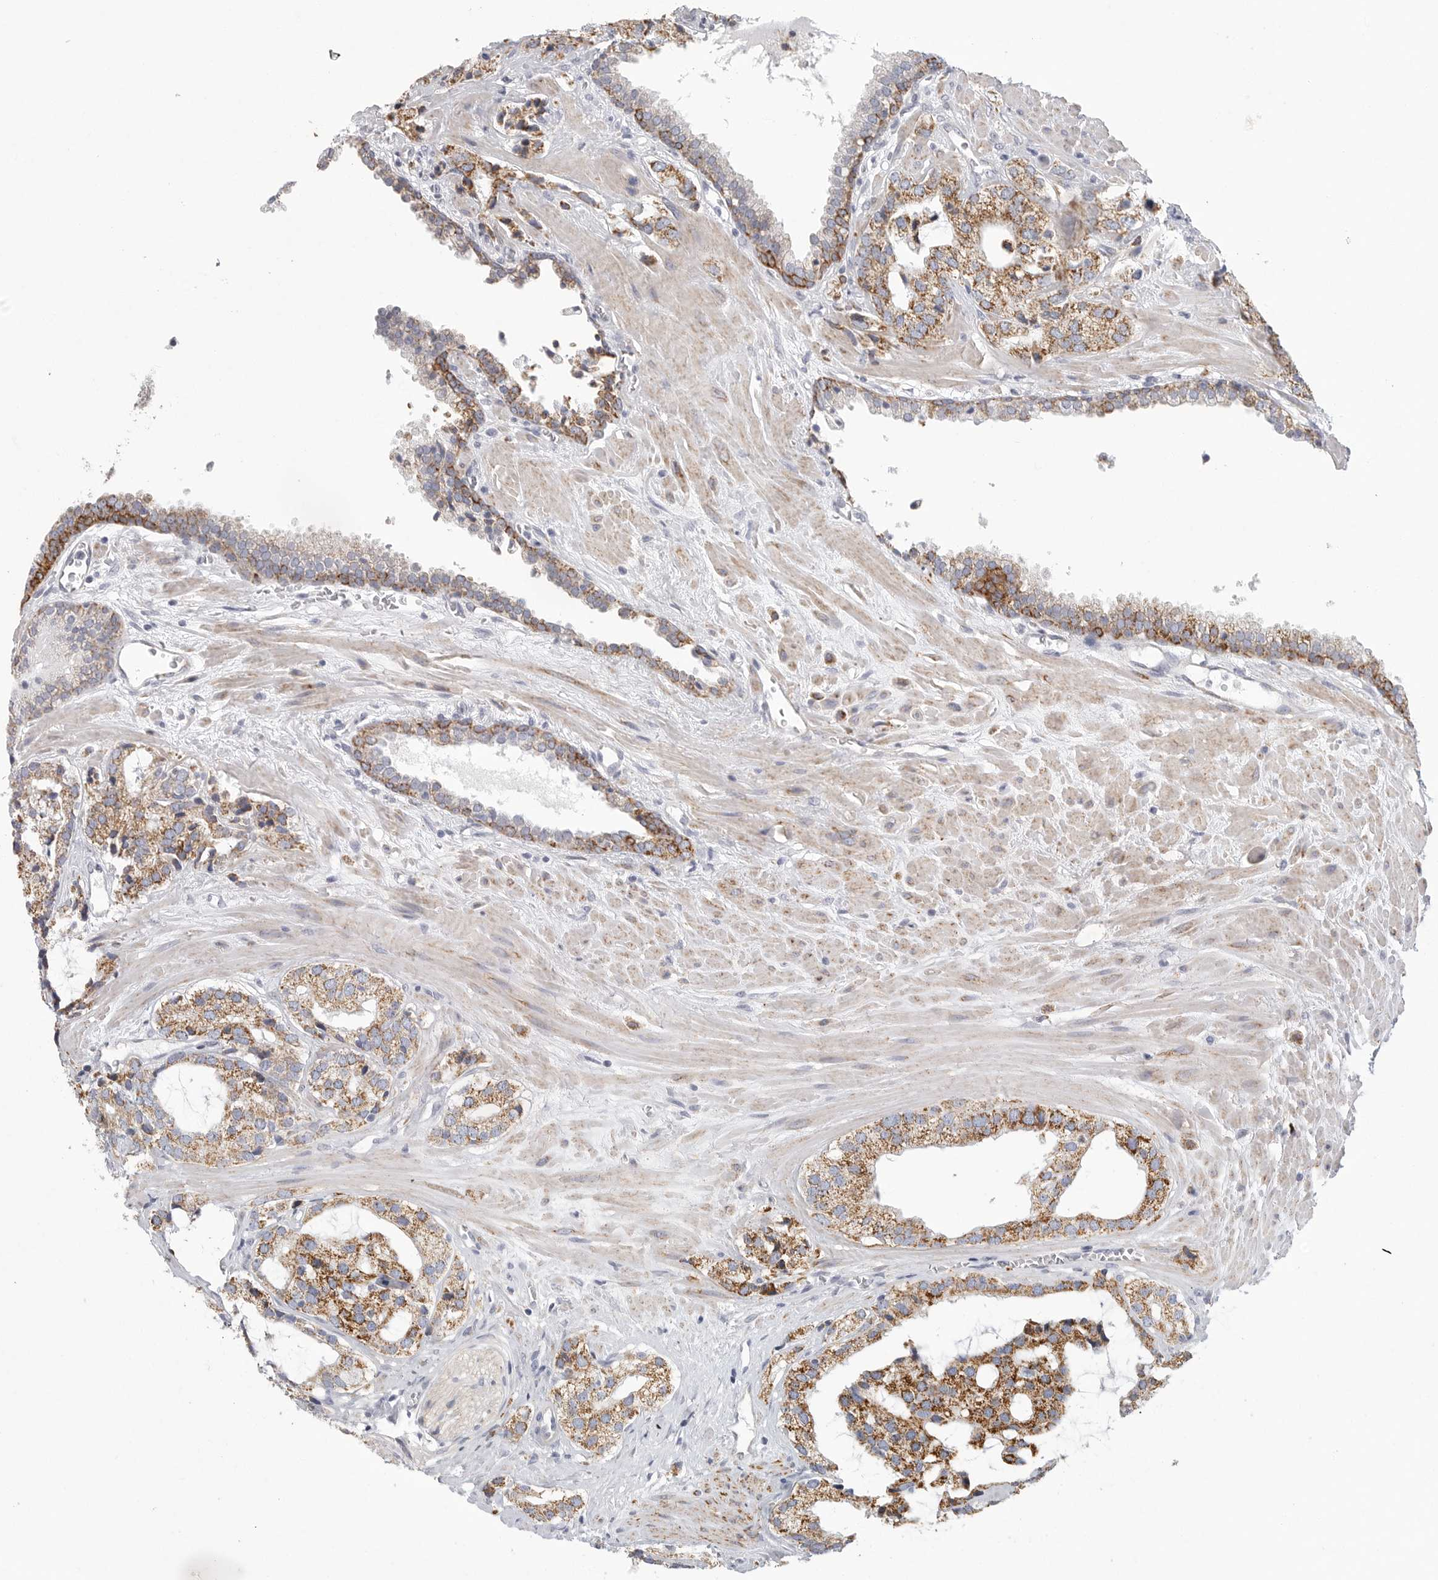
{"staining": {"intensity": "moderate", "quantity": ">75%", "location": "cytoplasmic/membranous"}, "tissue": "prostate cancer", "cell_type": "Tumor cells", "image_type": "cancer", "snomed": [{"axis": "morphology", "description": "Adenocarcinoma, High grade"}, {"axis": "topography", "description": "Prostate"}], "caption": "Prostate cancer stained for a protein exhibits moderate cytoplasmic/membranous positivity in tumor cells.", "gene": "ELP3", "patient": {"sex": "male", "age": 66}}